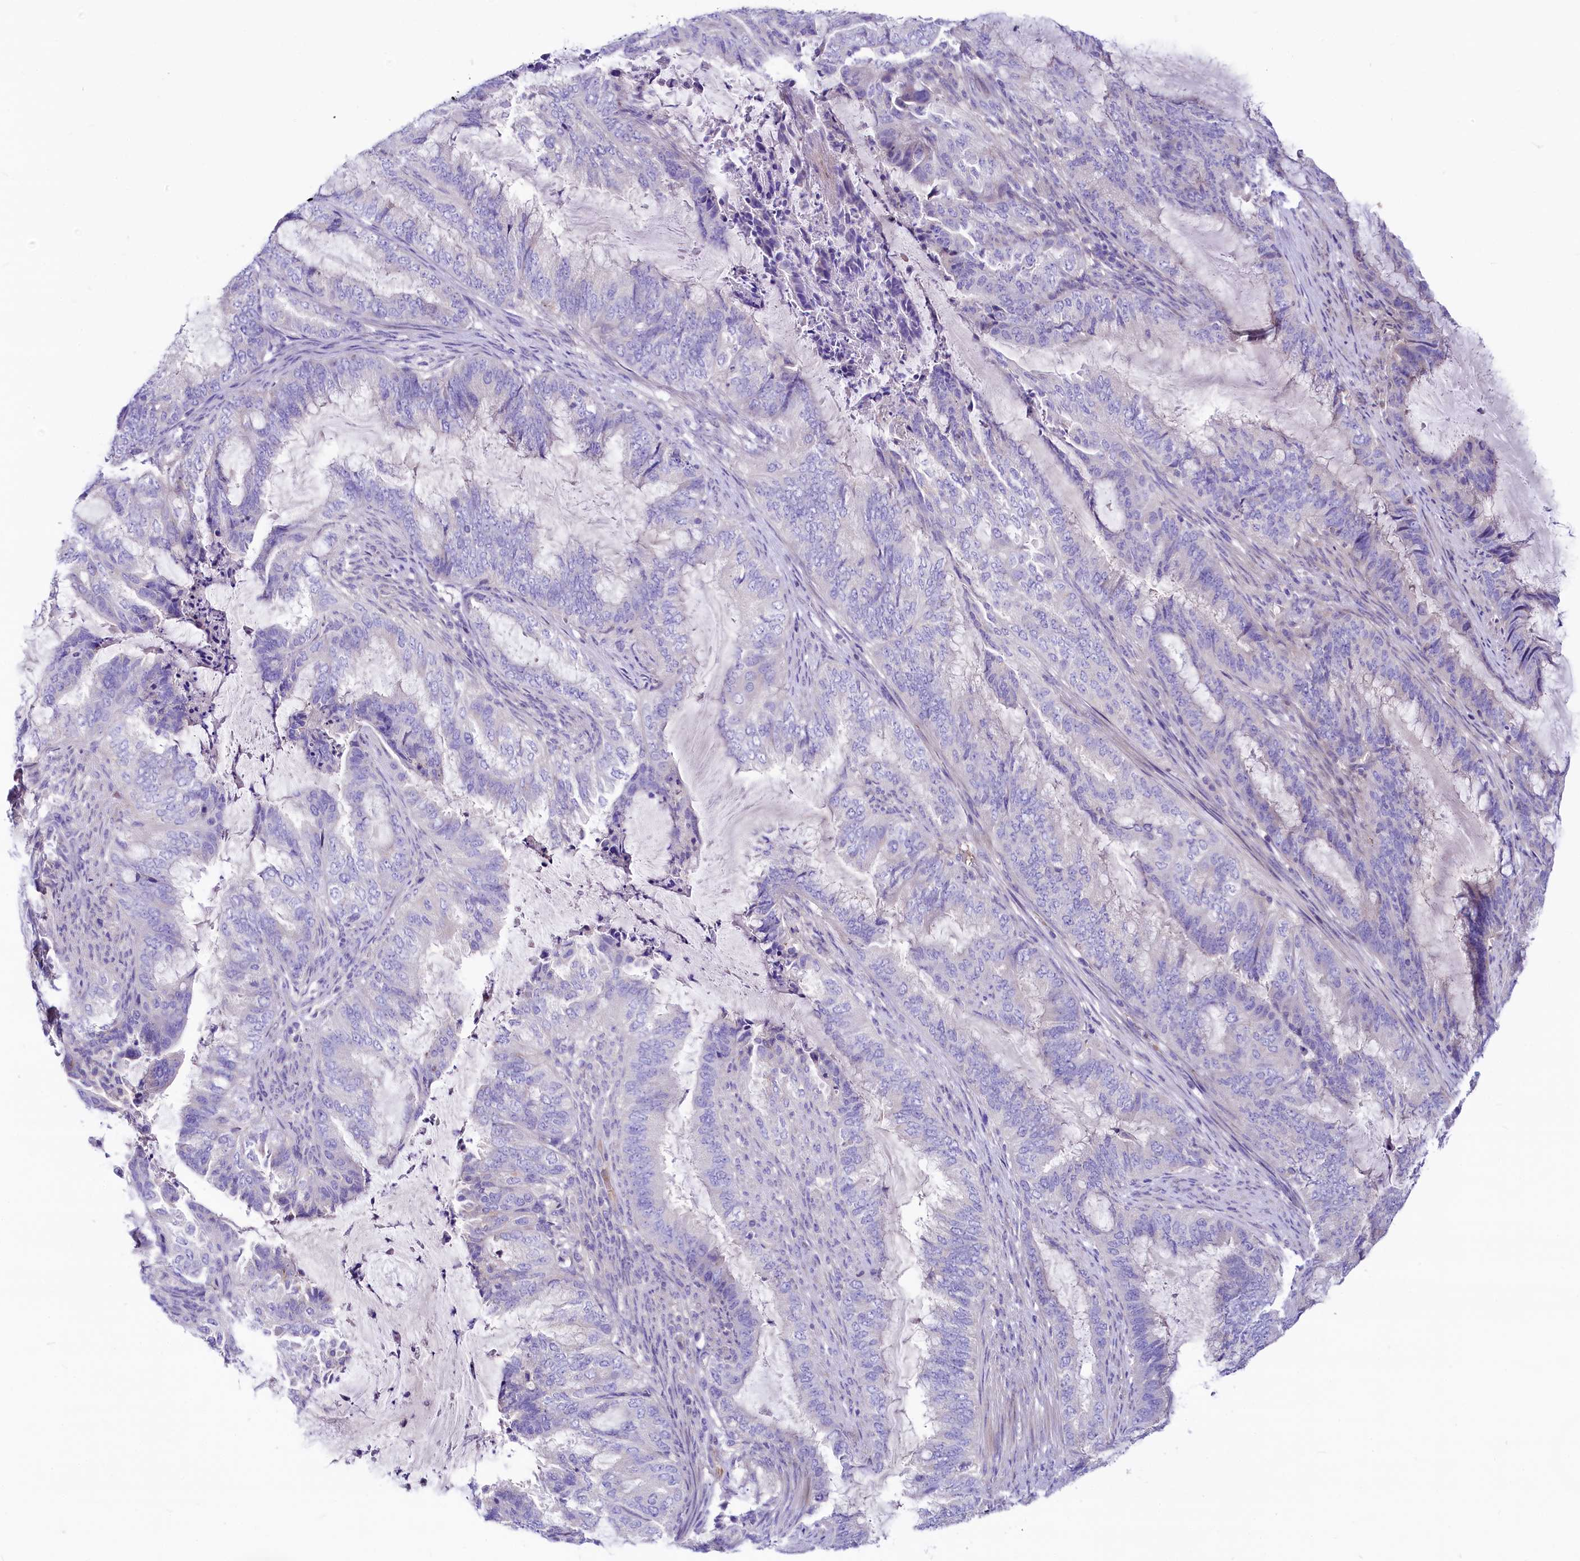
{"staining": {"intensity": "negative", "quantity": "none", "location": "none"}, "tissue": "endometrial cancer", "cell_type": "Tumor cells", "image_type": "cancer", "snomed": [{"axis": "morphology", "description": "Adenocarcinoma, NOS"}, {"axis": "topography", "description": "Endometrium"}], "caption": "Image shows no protein expression in tumor cells of adenocarcinoma (endometrial) tissue.", "gene": "ABHD5", "patient": {"sex": "female", "age": 51}}